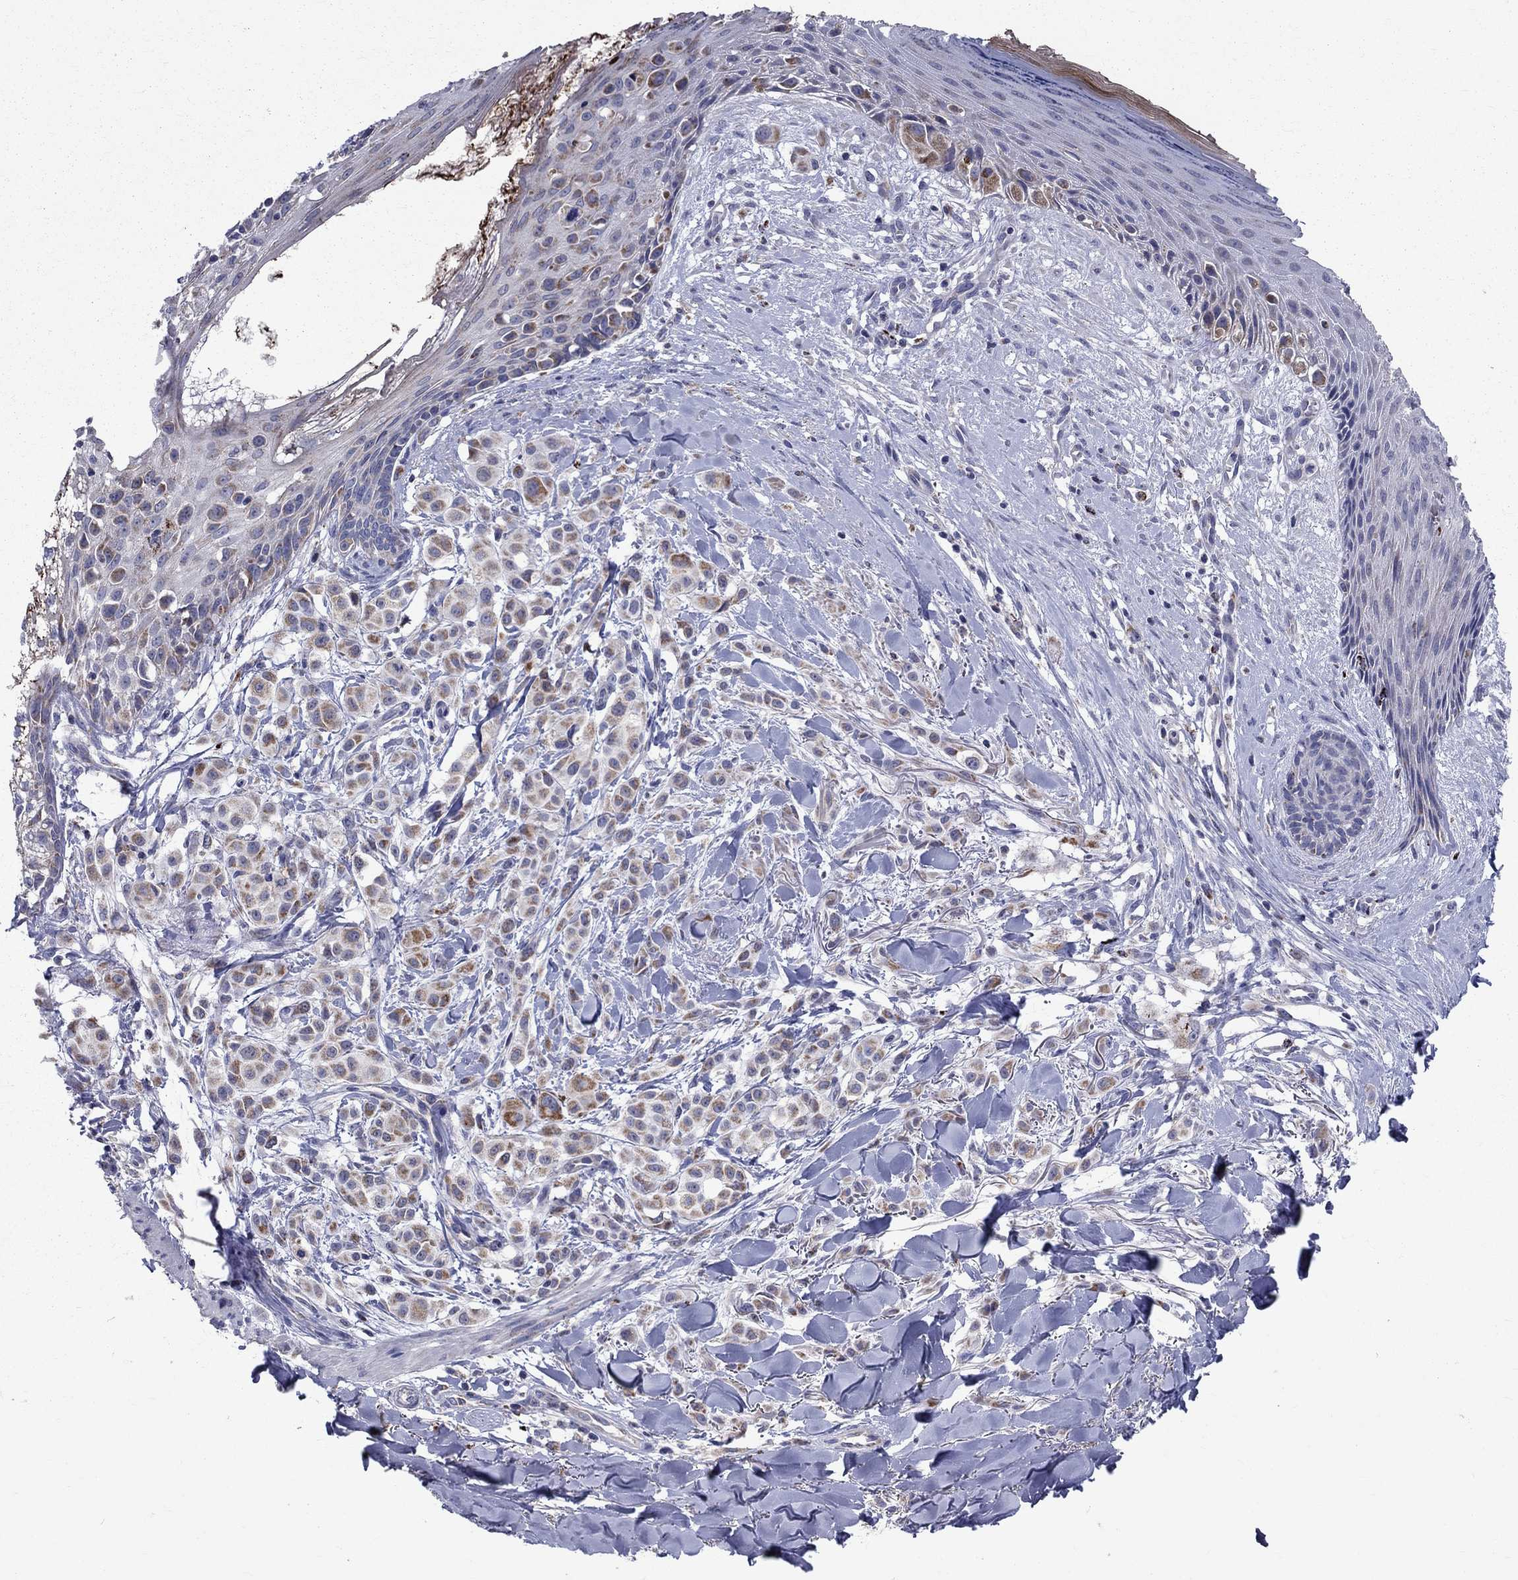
{"staining": {"intensity": "moderate", "quantity": "<25%", "location": "cytoplasmic/membranous"}, "tissue": "melanoma", "cell_type": "Tumor cells", "image_type": "cancer", "snomed": [{"axis": "morphology", "description": "Malignant melanoma, NOS"}, {"axis": "topography", "description": "Skin"}], "caption": "Malignant melanoma stained with a brown dye shows moderate cytoplasmic/membranous positive expression in about <25% of tumor cells.", "gene": "SLC4A10", "patient": {"sex": "male", "age": 57}}